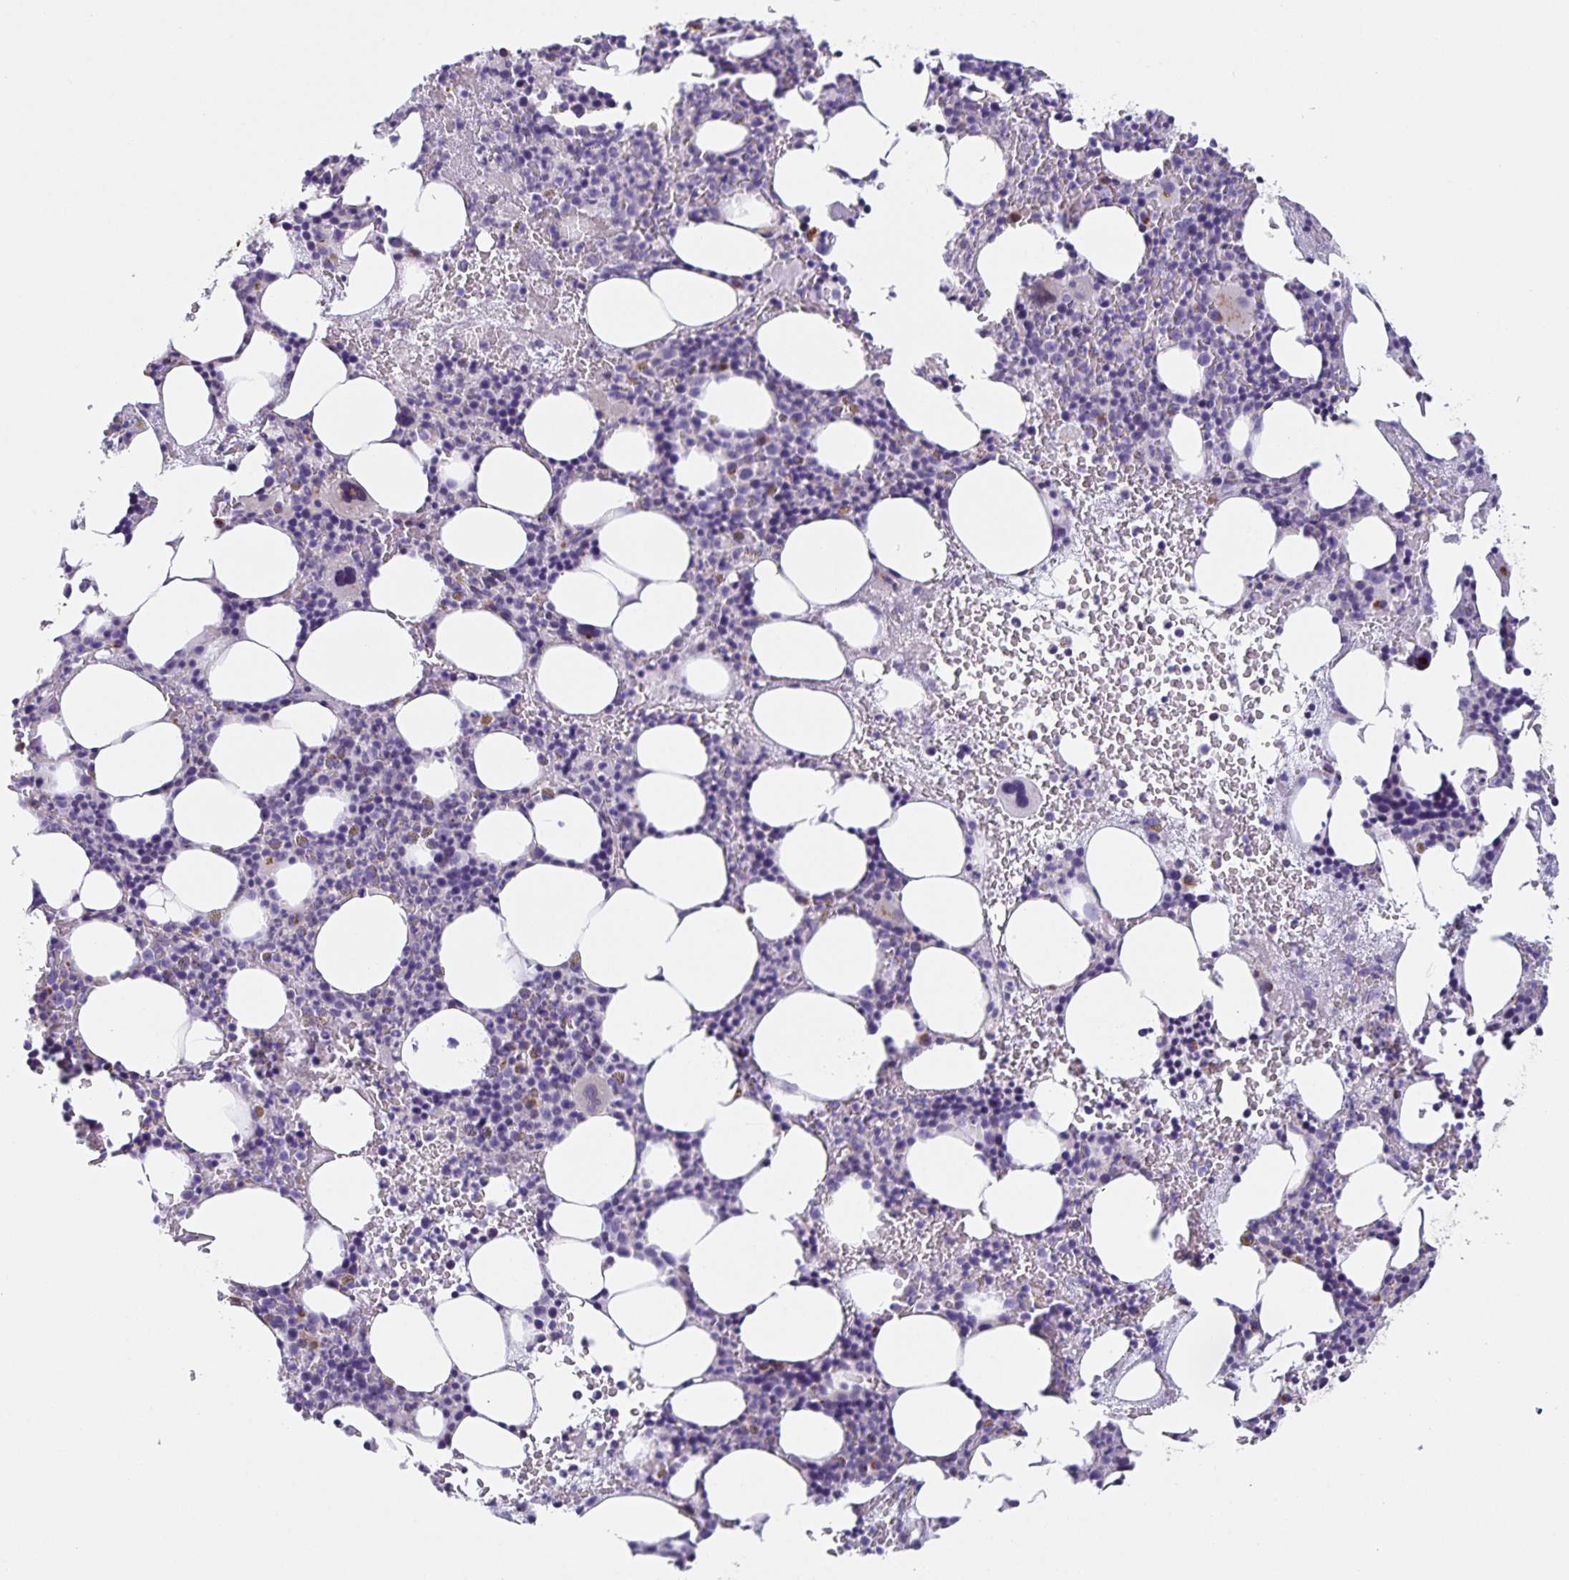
{"staining": {"intensity": "negative", "quantity": "none", "location": "none"}, "tissue": "bone marrow", "cell_type": "Hematopoietic cells", "image_type": "normal", "snomed": [{"axis": "morphology", "description": "Normal tissue, NOS"}, {"axis": "topography", "description": "Bone marrow"}], "caption": "Histopathology image shows no protein staining in hematopoietic cells of unremarkable bone marrow.", "gene": "PRR36", "patient": {"sex": "female", "age": 72}}